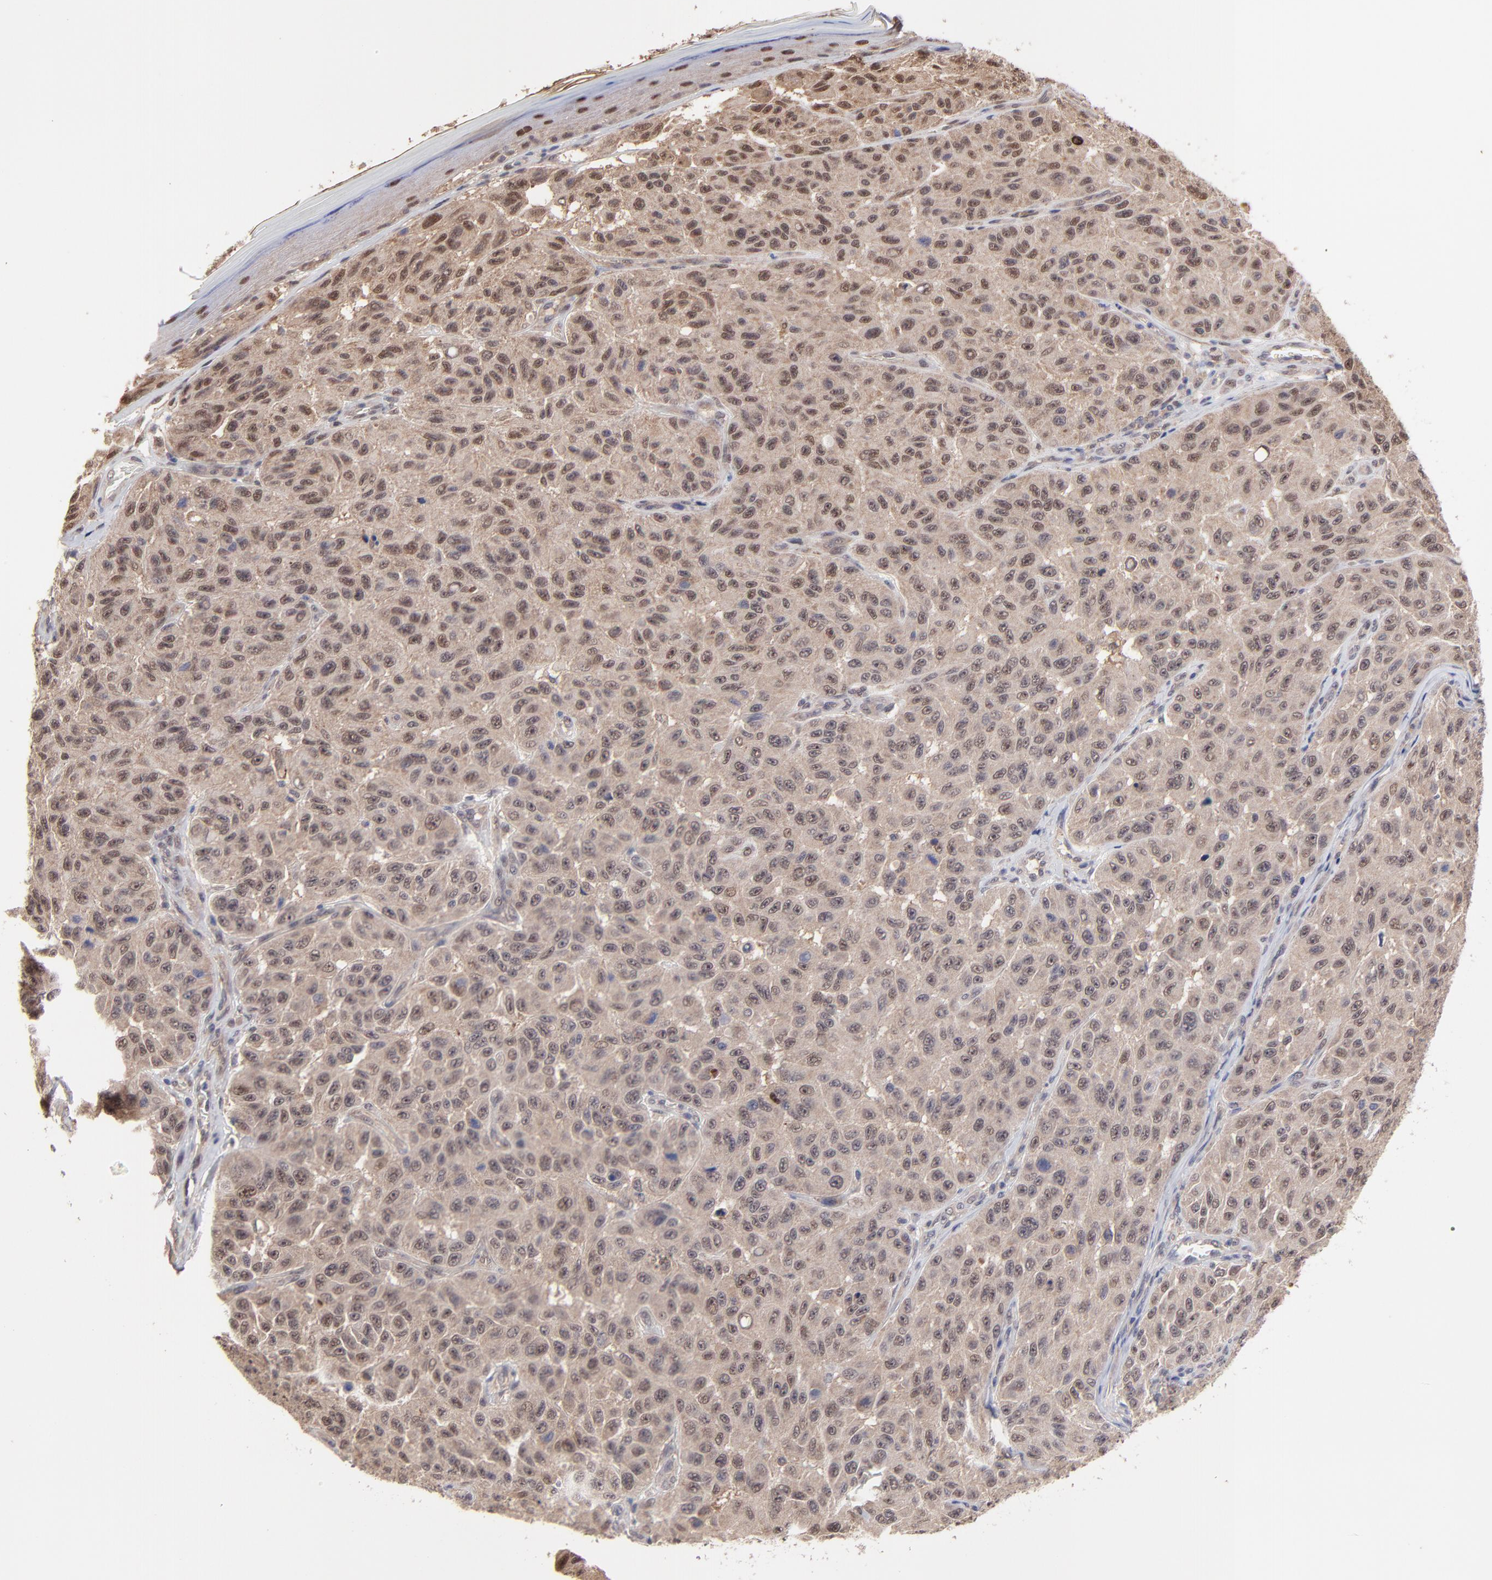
{"staining": {"intensity": "moderate", "quantity": ">75%", "location": "cytoplasmic/membranous,nuclear"}, "tissue": "melanoma", "cell_type": "Tumor cells", "image_type": "cancer", "snomed": [{"axis": "morphology", "description": "Malignant melanoma, NOS"}, {"axis": "topography", "description": "Skin"}], "caption": "Malignant melanoma stained with DAB (3,3'-diaminobenzidine) immunohistochemistry exhibits medium levels of moderate cytoplasmic/membranous and nuclear staining in approximately >75% of tumor cells.", "gene": "PSMD14", "patient": {"sex": "male", "age": 30}}